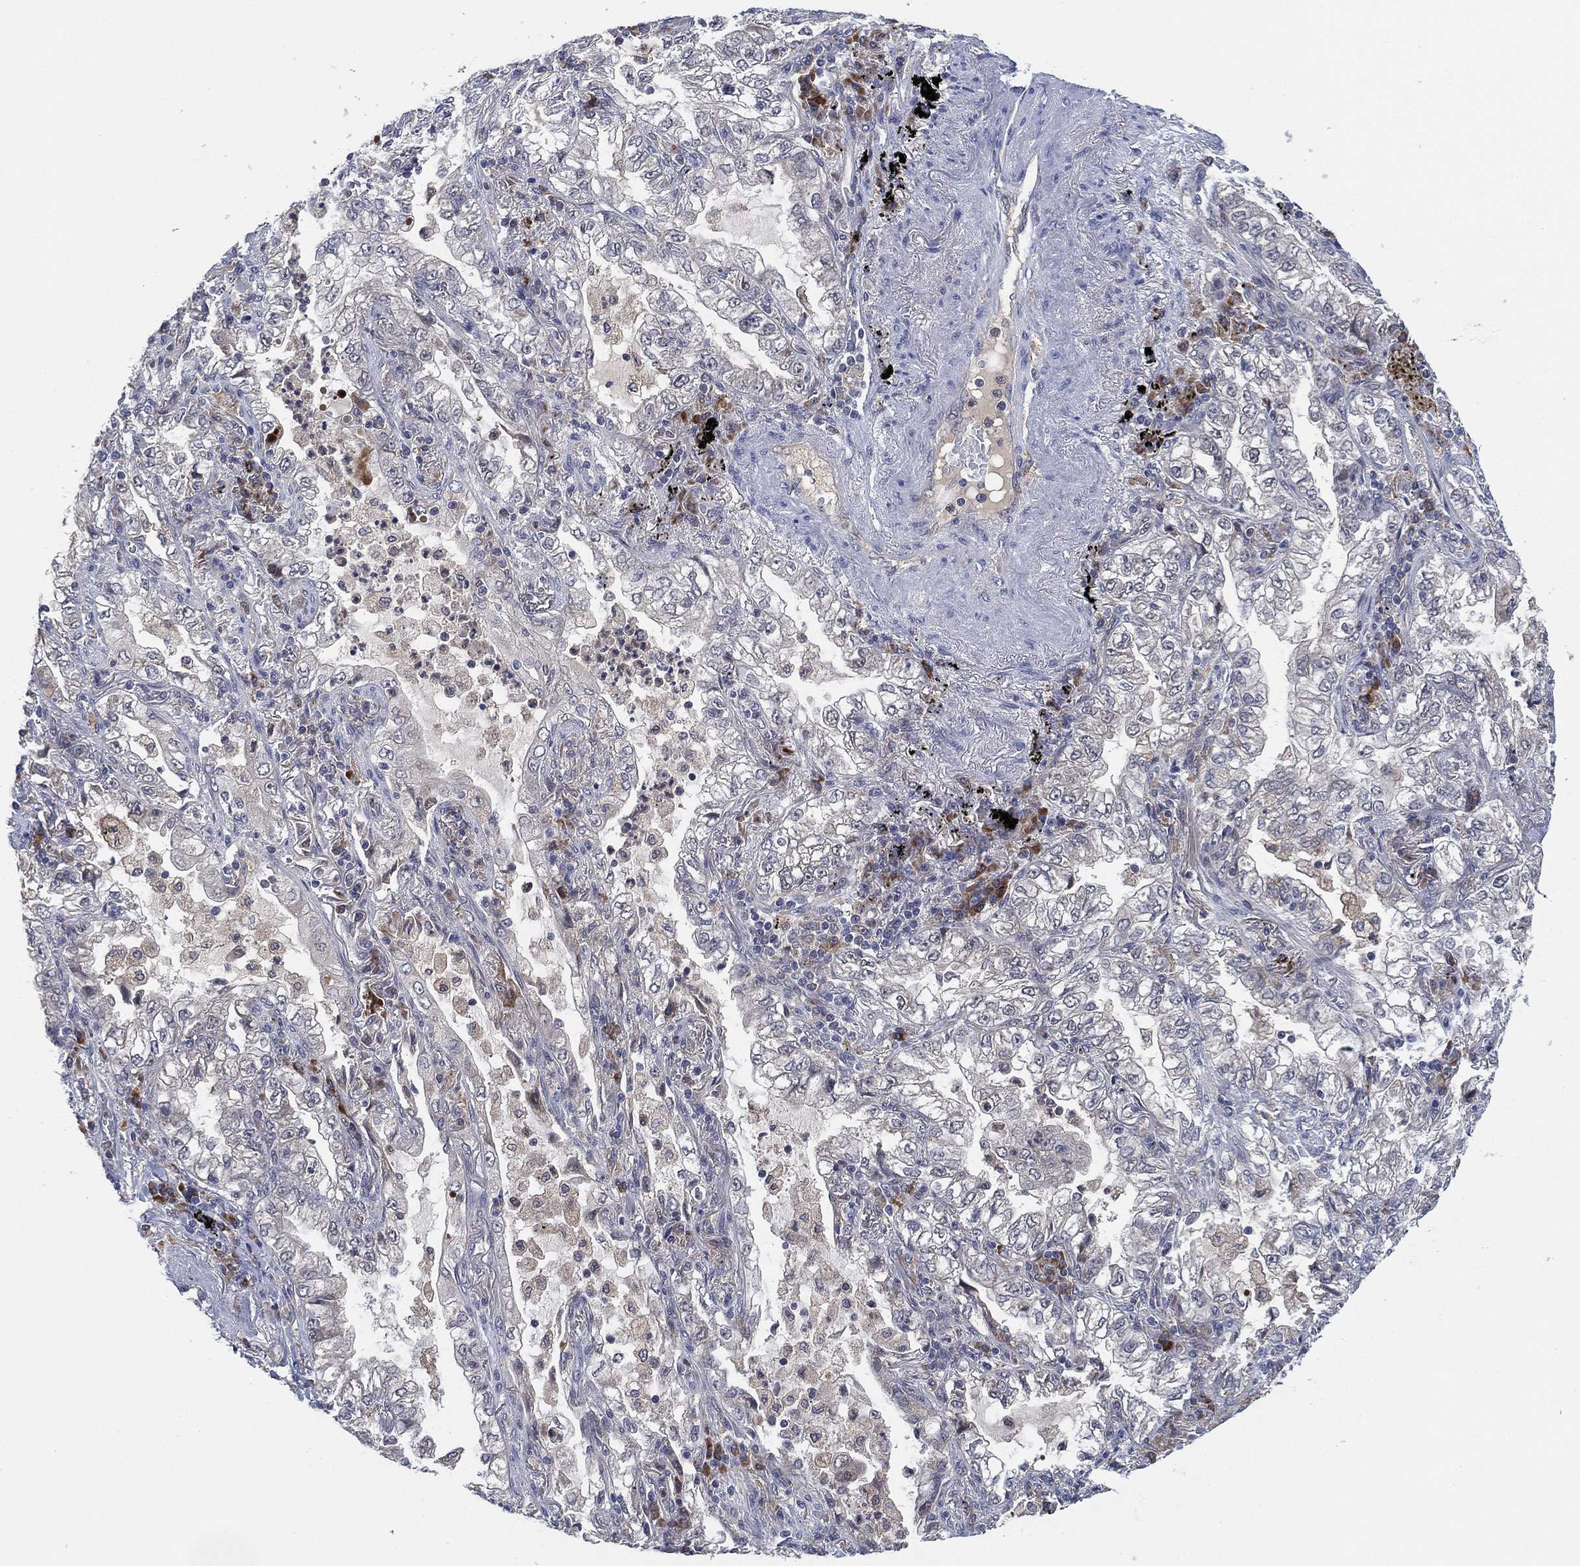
{"staining": {"intensity": "negative", "quantity": "none", "location": "none"}, "tissue": "lung cancer", "cell_type": "Tumor cells", "image_type": "cancer", "snomed": [{"axis": "morphology", "description": "Adenocarcinoma, NOS"}, {"axis": "topography", "description": "Lung"}], "caption": "Immunohistochemical staining of human adenocarcinoma (lung) displays no significant staining in tumor cells.", "gene": "FES", "patient": {"sex": "female", "age": 73}}